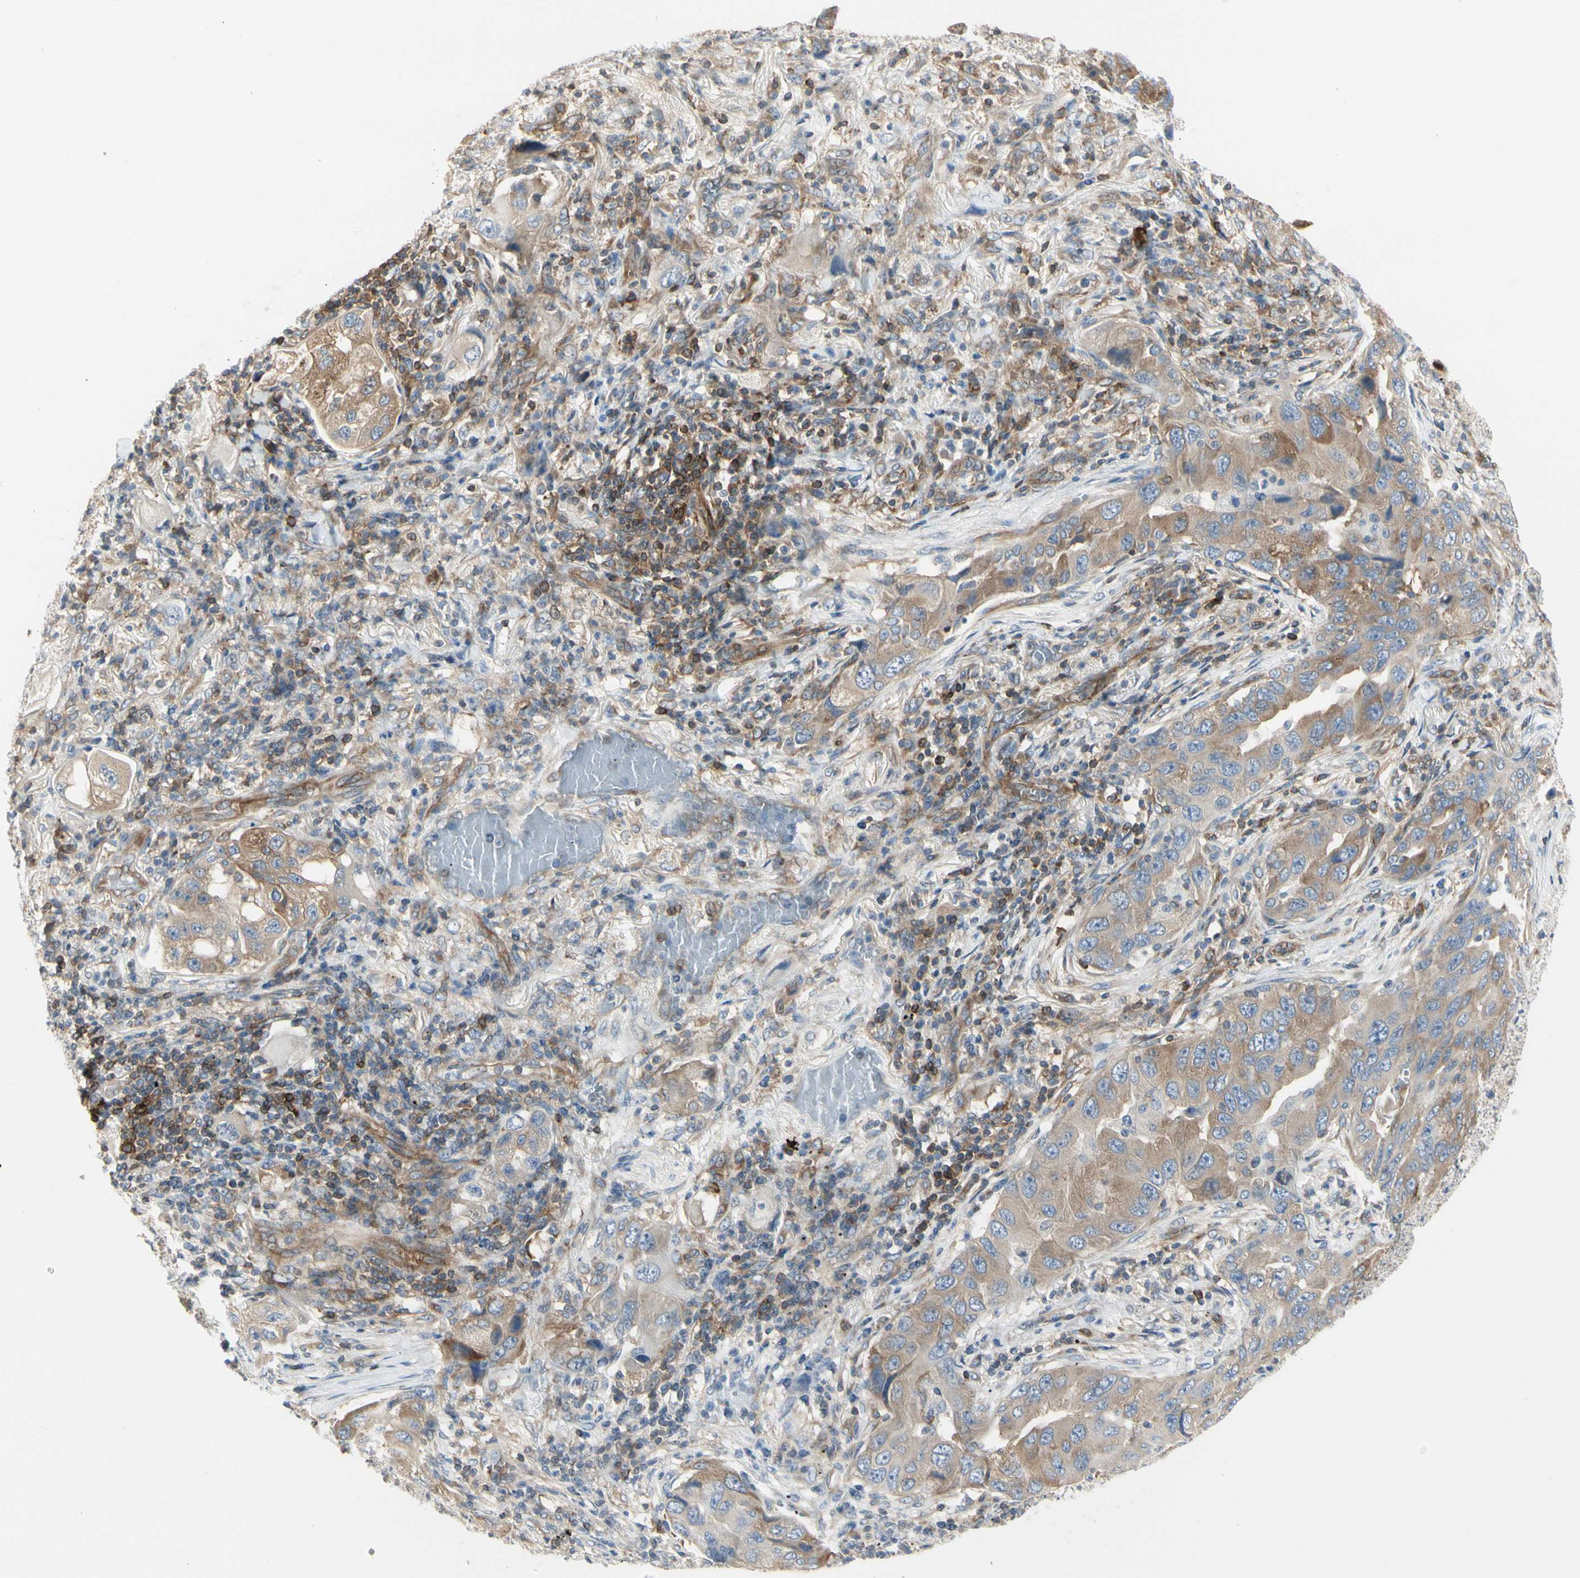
{"staining": {"intensity": "moderate", "quantity": ">75%", "location": "cytoplasmic/membranous"}, "tissue": "lung cancer", "cell_type": "Tumor cells", "image_type": "cancer", "snomed": [{"axis": "morphology", "description": "Adenocarcinoma, NOS"}, {"axis": "topography", "description": "Lung"}], "caption": "A histopathology image of human lung adenocarcinoma stained for a protein exhibits moderate cytoplasmic/membranous brown staining in tumor cells.", "gene": "NFKB2", "patient": {"sex": "female", "age": 65}}